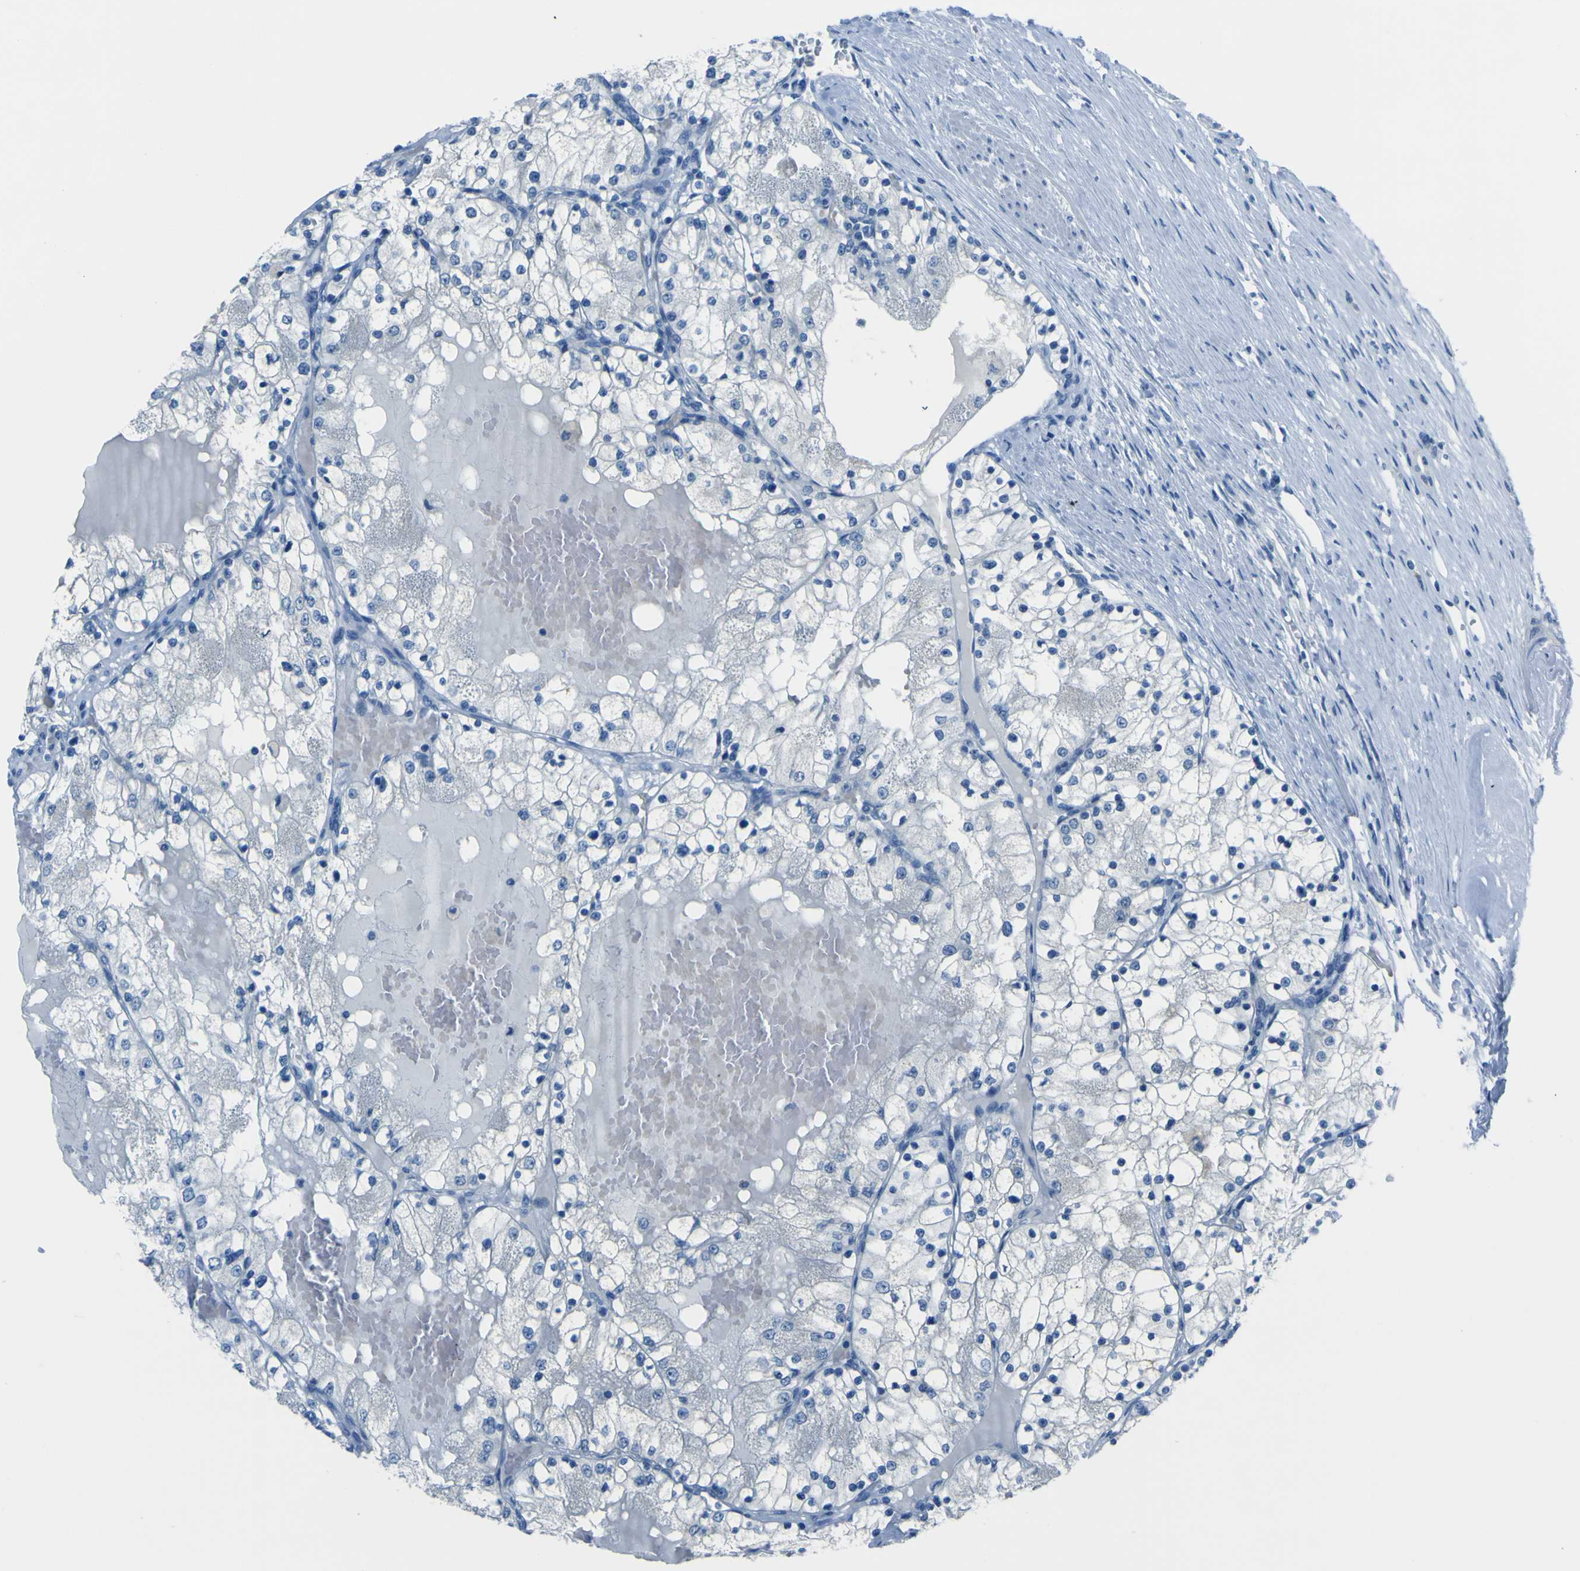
{"staining": {"intensity": "negative", "quantity": "none", "location": "none"}, "tissue": "renal cancer", "cell_type": "Tumor cells", "image_type": "cancer", "snomed": [{"axis": "morphology", "description": "Adenocarcinoma, NOS"}, {"axis": "topography", "description": "Kidney"}], "caption": "Protein analysis of renal adenocarcinoma displays no significant positivity in tumor cells.", "gene": "PHKG1", "patient": {"sex": "male", "age": 68}}